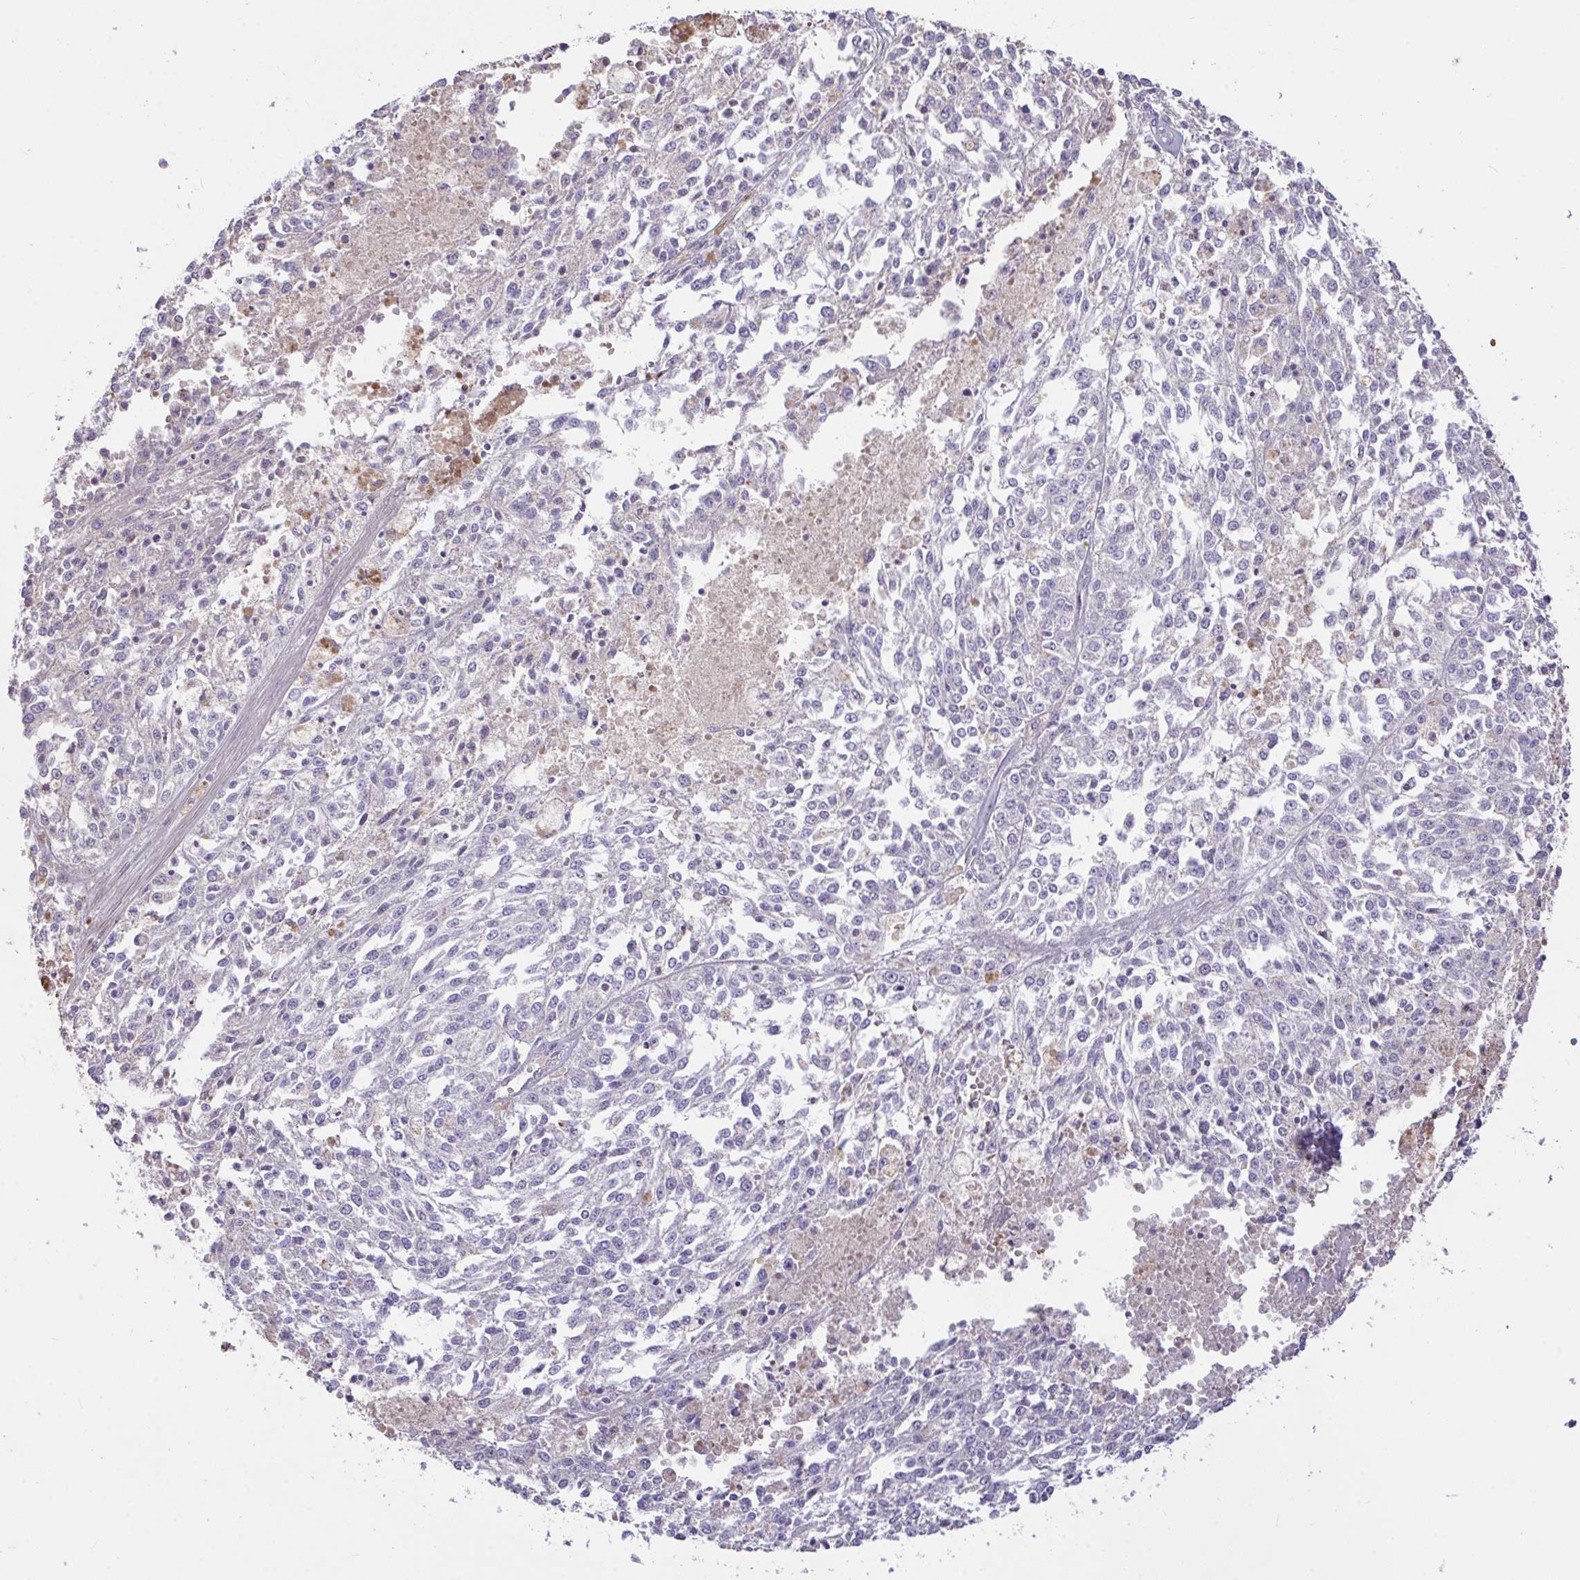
{"staining": {"intensity": "negative", "quantity": "none", "location": "none"}, "tissue": "melanoma", "cell_type": "Tumor cells", "image_type": "cancer", "snomed": [{"axis": "morphology", "description": "Malignant melanoma, NOS"}, {"axis": "topography", "description": "Skin"}], "caption": "Immunohistochemistry (IHC) histopathology image of neoplastic tissue: human melanoma stained with DAB (3,3'-diaminobenzidine) shows no significant protein expression in tumor cells. (Stains: DAB (3,3'-diaminobenzidine) immunohistochemistry (IHC) with hematoxylin counter stain, Microscopy: brightfield microscopy at high magnification).", "gene": "FCER1A", "patient": {"sex": "female", "age": 64}}